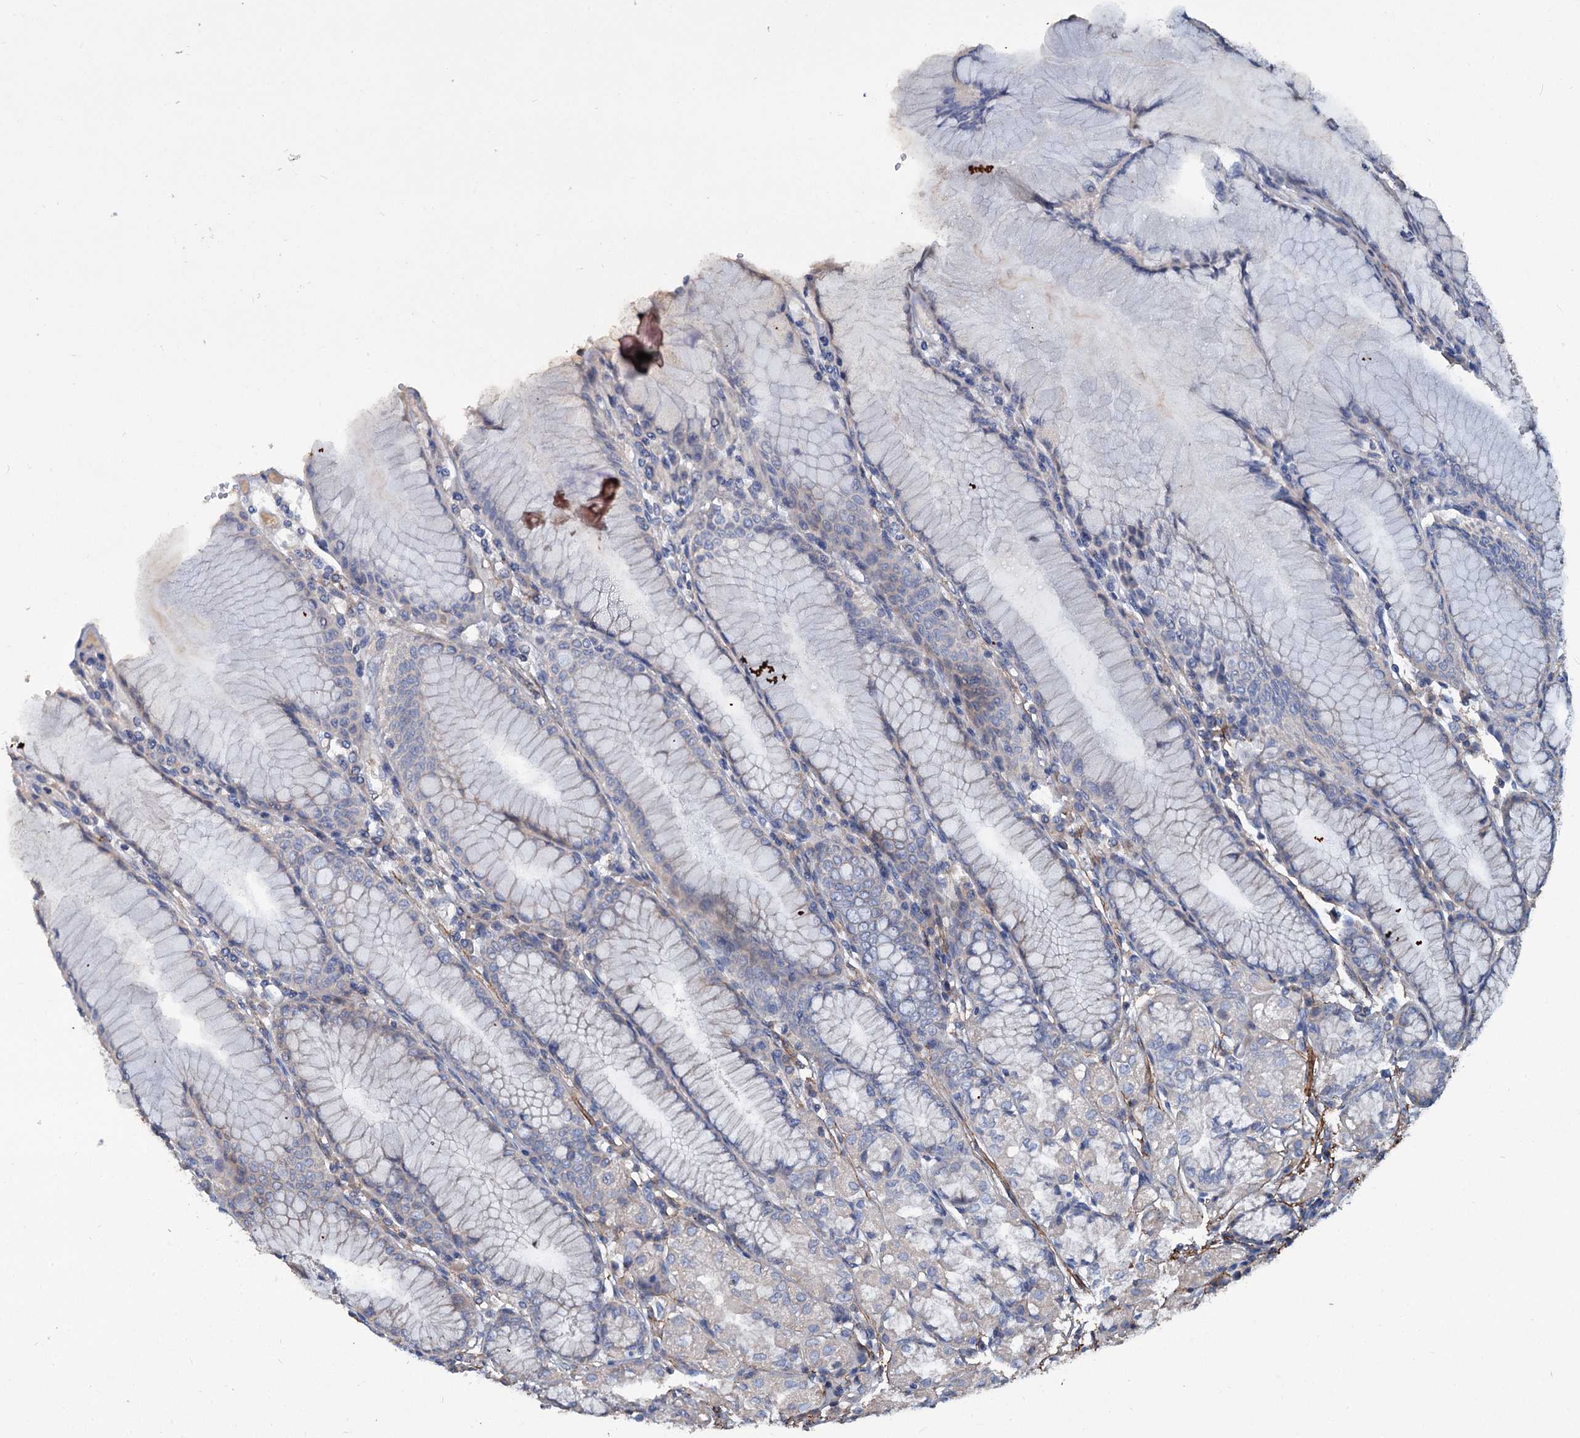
{"staining": {"intensity": "moderate", "quantity": "<25%", "location": "cytoplasmic/membranous"}, "tissue": "stomach", "cell_type": "Glandular cells", "image_type": "normal", "snomed": [{"axis": "morphology", "description": "Normal tissue, NOS"}, {"axis": "topography", "description": "Stomach"}], "caption": "Immunohistochemistry (IHC) micrograph of benign stomach: human stomach stained using IHC shows low levels of moderate protein expression localized specifically in the cytoplasmic/membranous of glandular cells, appearing as a cytoplasmic/membranous brown color.", "gene": "URAD", "patient": {"sex": "female", "age": 57}}